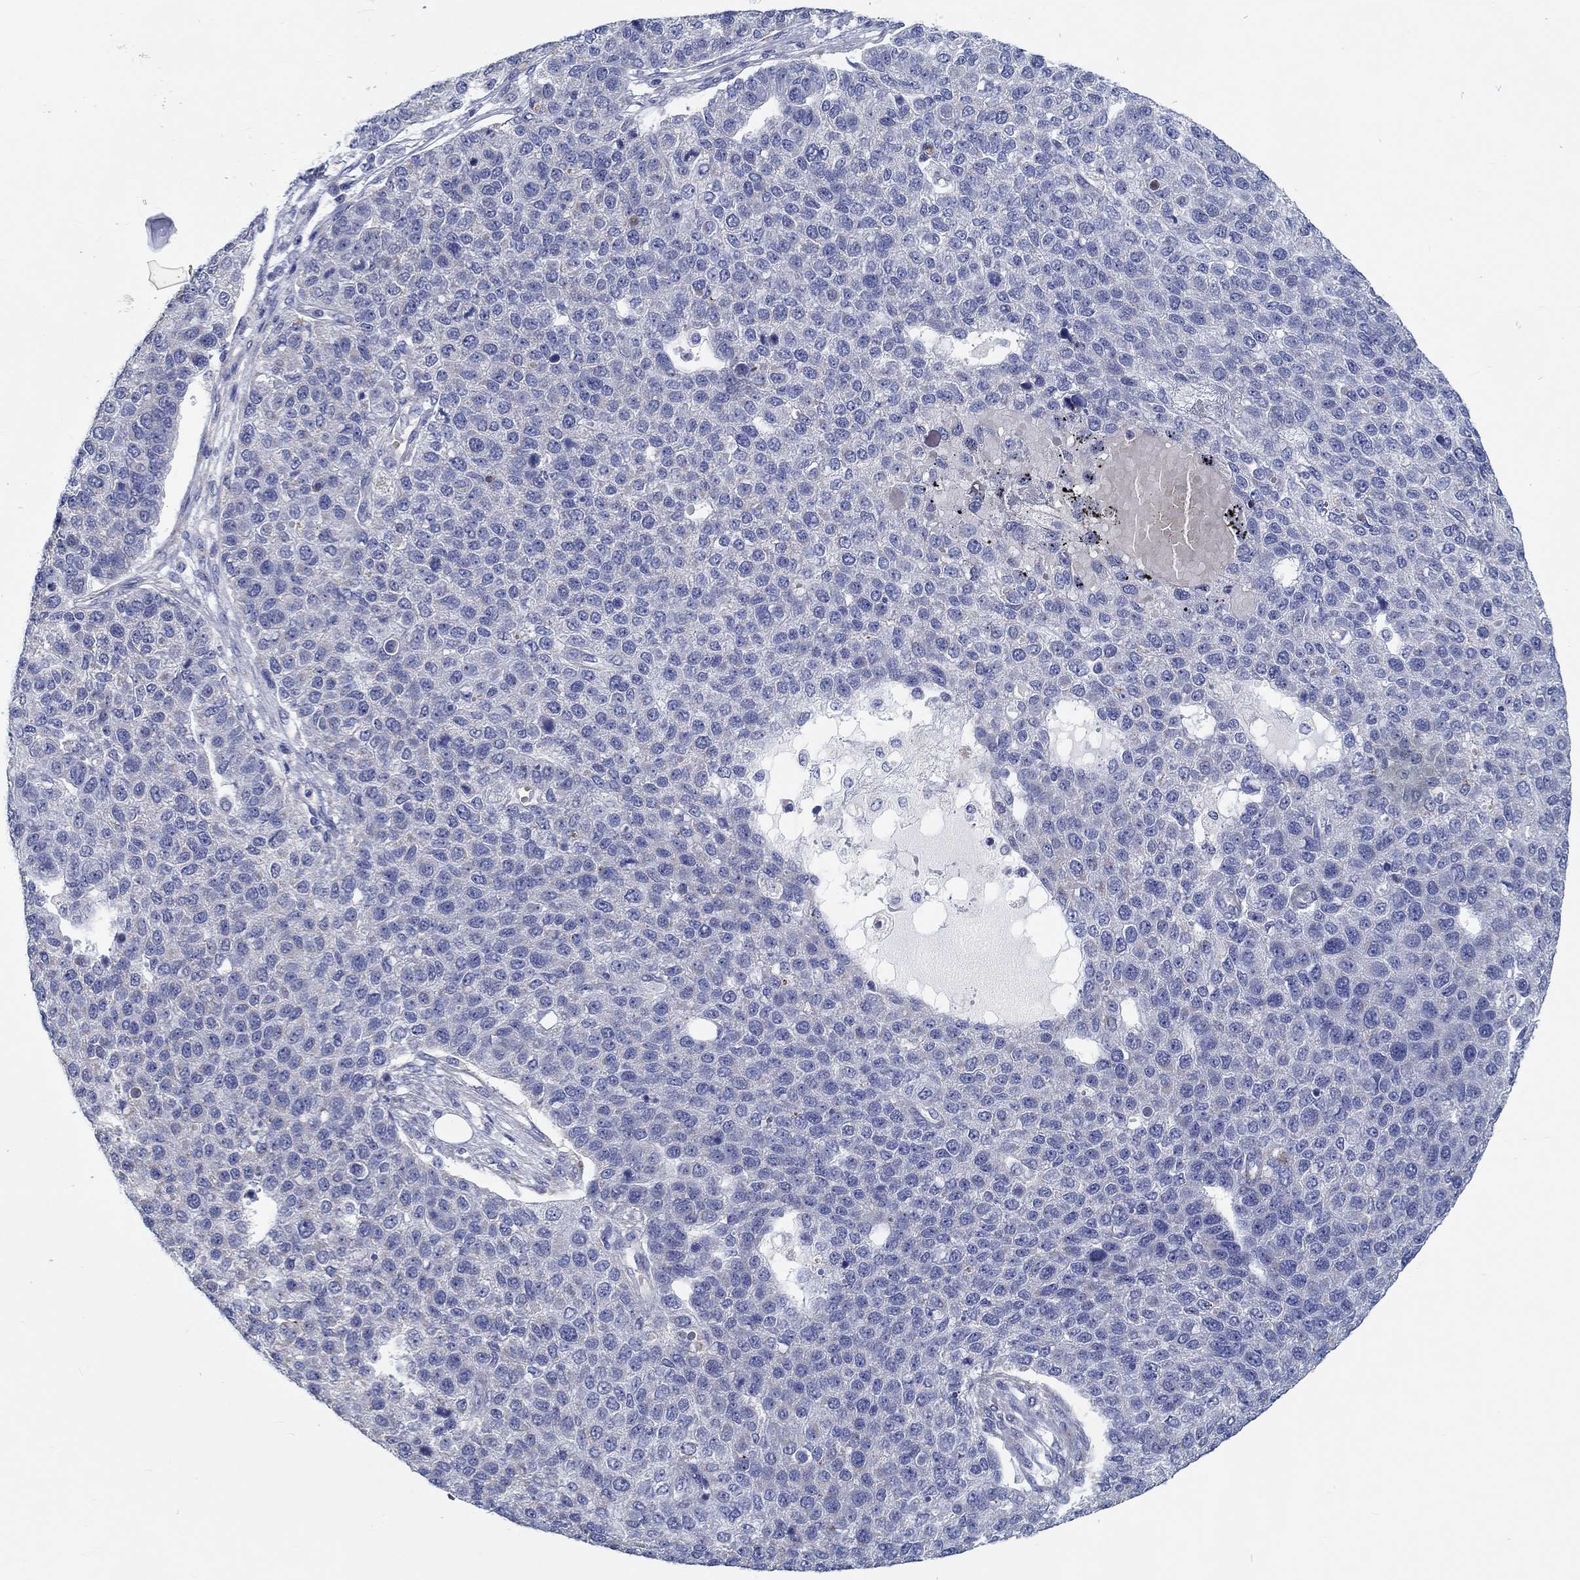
{"staining": {"intensity": "negative", "quantity": "none", "location": "none"}, "tissue": "pancreatic cancer", "cell_type": "Tumor cells", "image_type": "cancer", "snomed": [{"axis": "morphology", "description": "Adenocarcinoma, NOS"}, {"axis": "topography", "description": "Pancreas"}], "caption": "Pancreatic adenocarcinoma was stained to show a protein in brown. There is no significant expression in tumor cells. Brightfield microscopy of immunohistochemistry stained with DAB (3,3'-diaminobenzidine) (brown) and hematoxylin (blue), captured at high magnification.", "gene": "MYBPC1", "patient": {"sex": "female", "age": 61}}